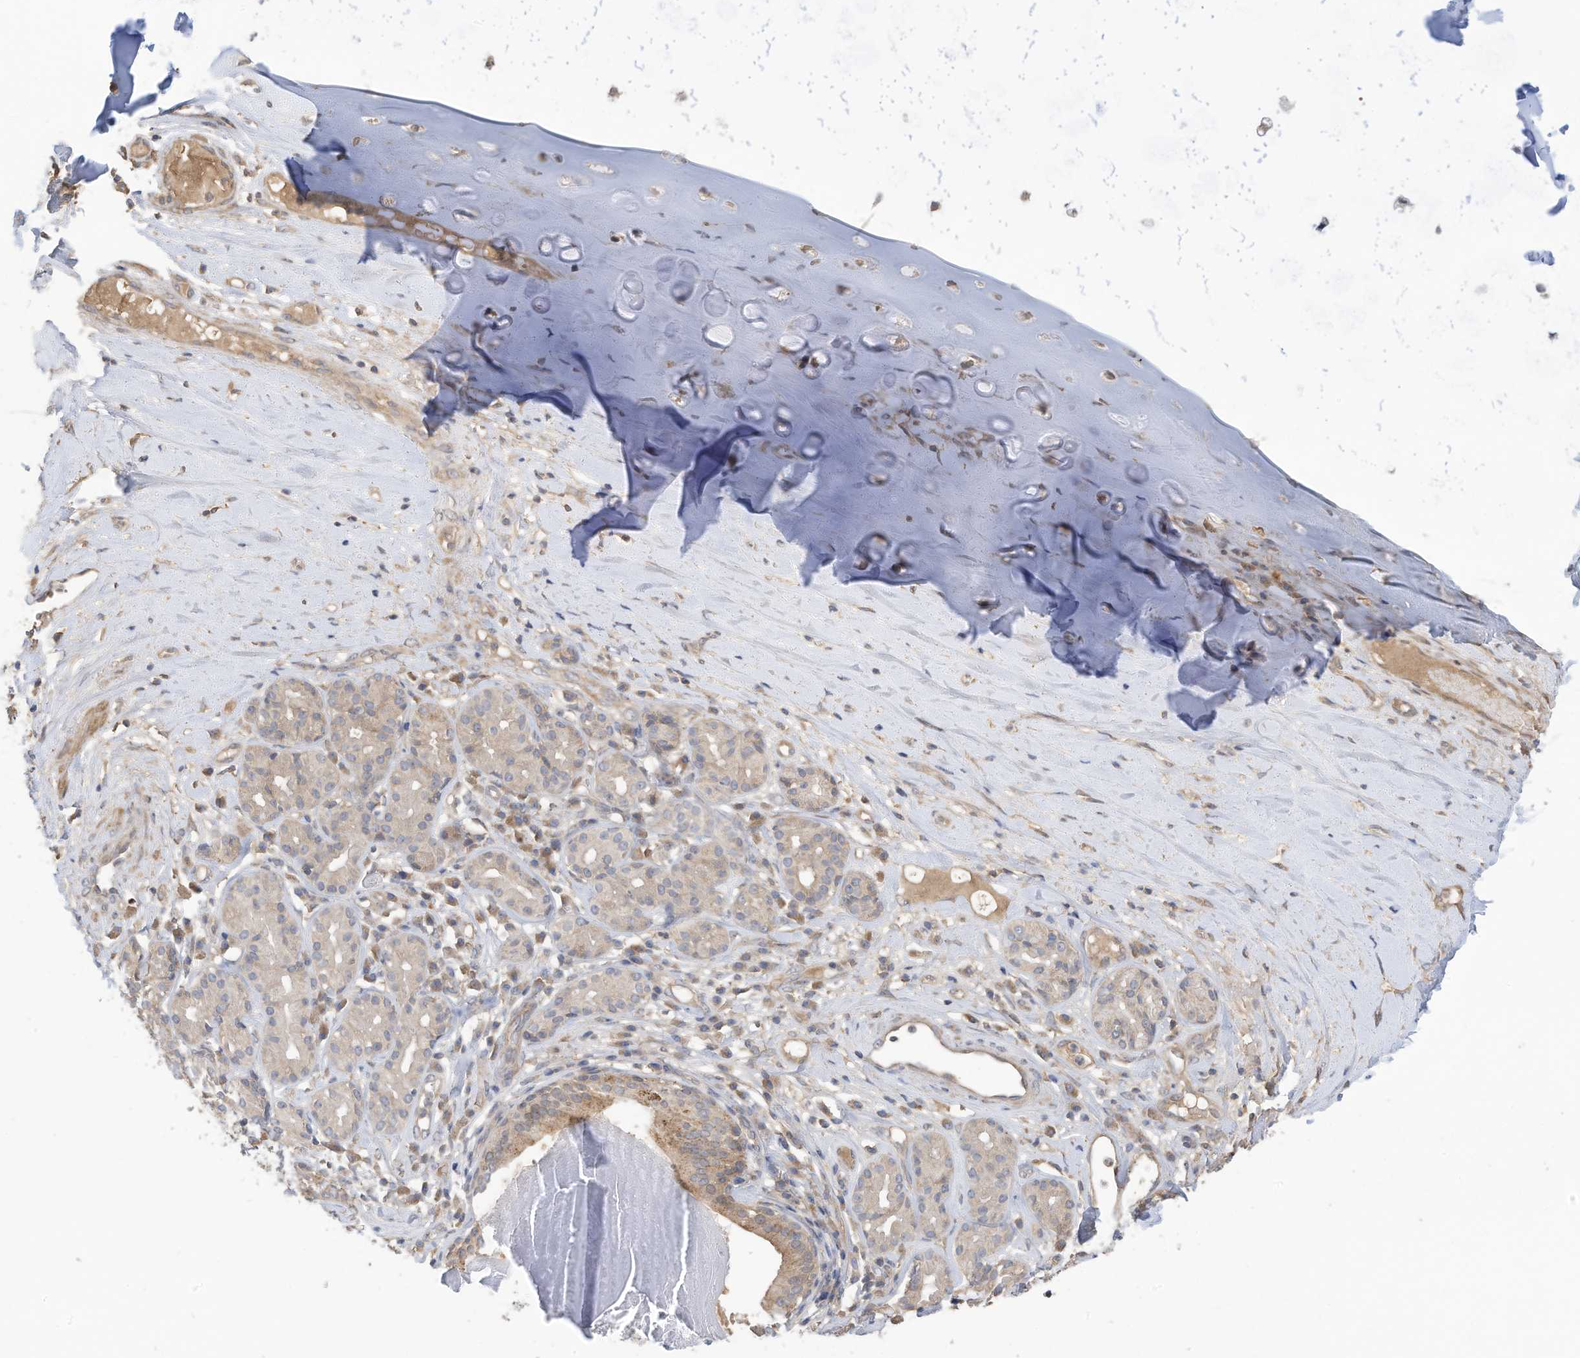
{"staining": {"intensity": "negative", "quantity": "none", "location": "none"}, "tissue": "adipose tissue", "cell_type": "Adipocytes", "image_type": "normal", "snomed": [{"axis": "morphology", "description": "Normal tissue, NOS"}, {"axis": "morphology", "description": "Basal cell carcinoma"}, {"axis": "topography", "description": "Cartilage tissue"}, {"axis": "topography", "description": "Nasopharynx"}, {"axis": "topography", "description": "Oral tissue"}], "caption": "Immunohistochemical staining of benign human adipose tissue demonstrates no significant expression in adipocytes. Nuclei are stained in blue.", "gene": "REC8", "patient": {"sex": "female", "age": 77}}